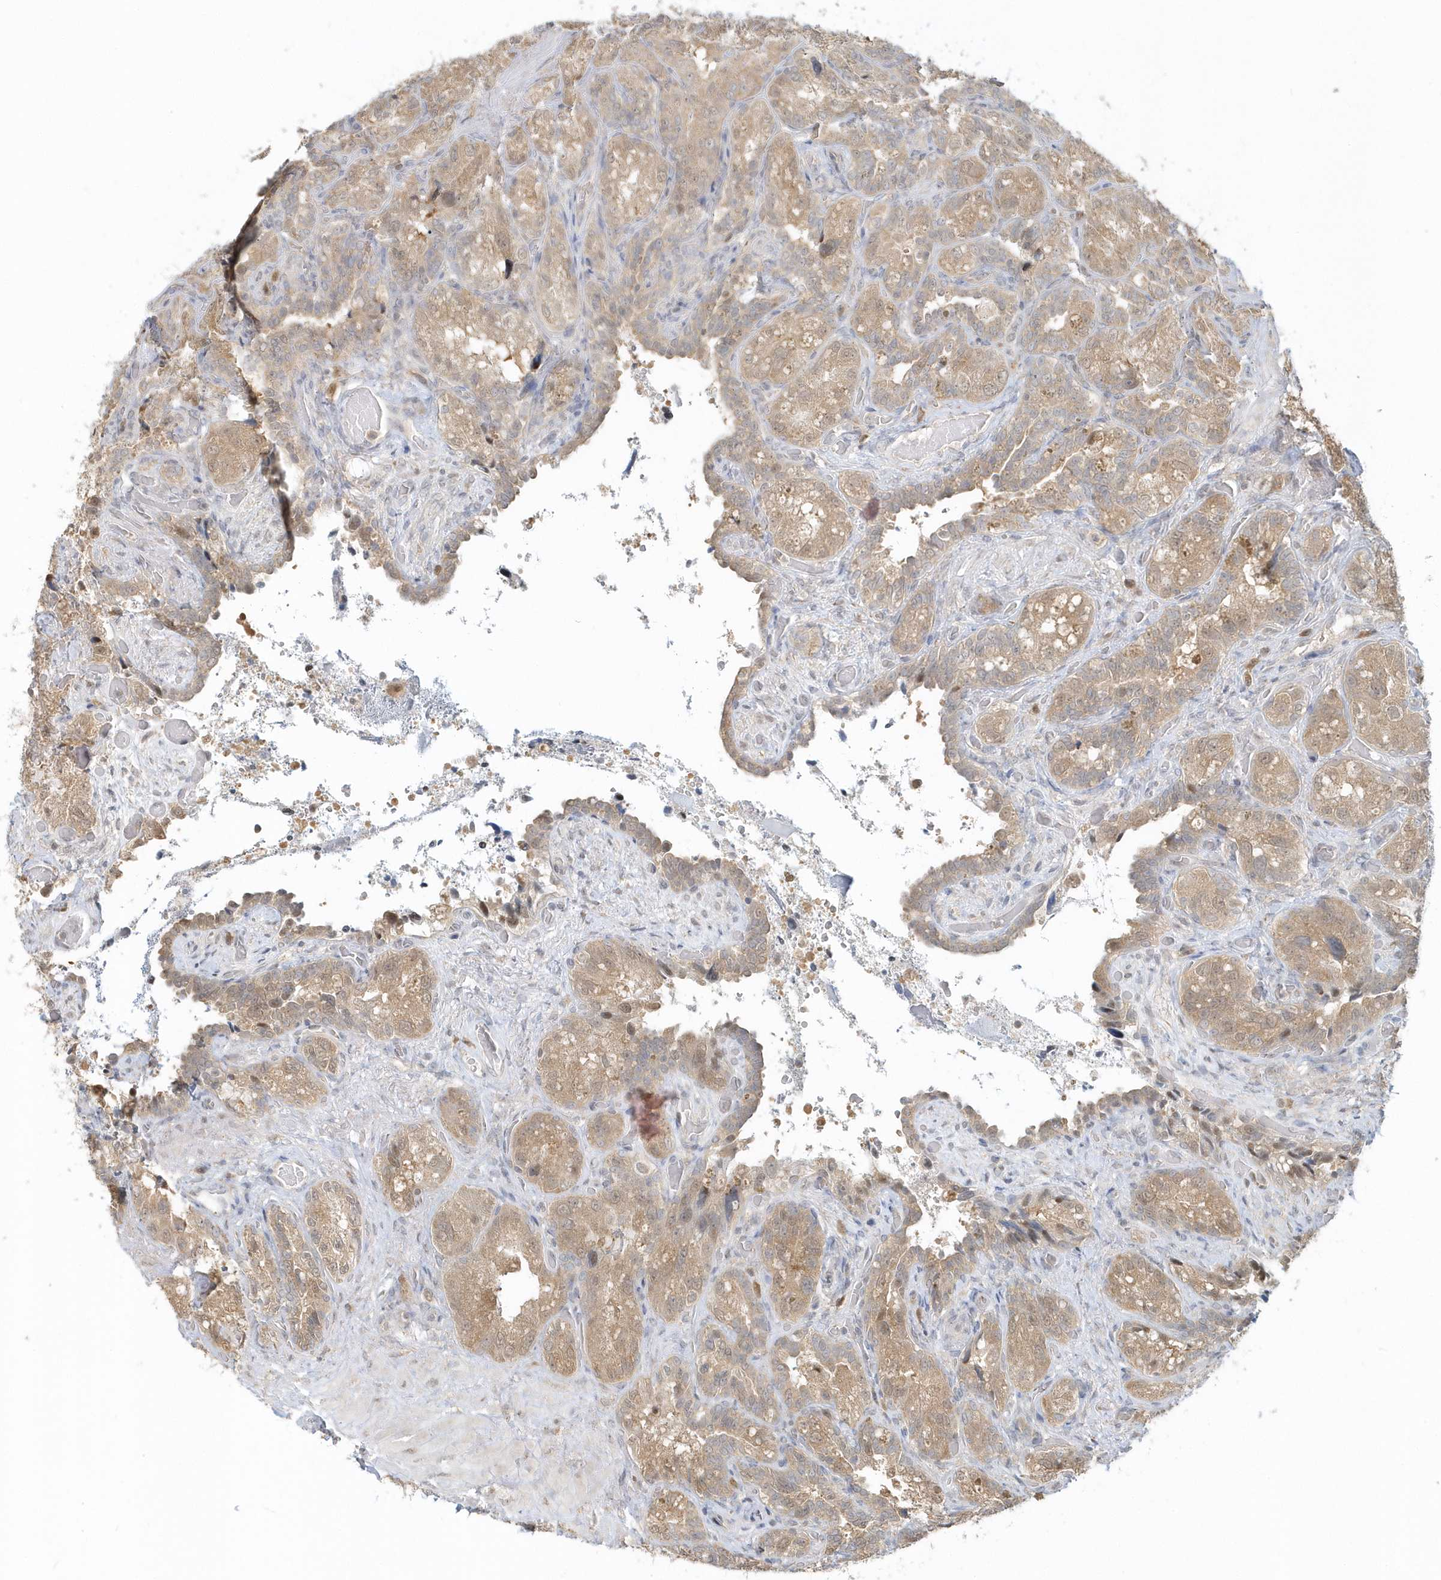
{"staining": {"intensity": "moderate", "quantity": ">75%", "location": "cytoplasmic/membranous"}, "tissue": "seminal vesicle", "cell_type": "Glandular cells", "image_type": "normal", "snomed": [{"axis": "morphology", "description": "Normal tissue, NOS"}, {"axis": "topography", "description": "Seminal veicle"}, {"axis": "topography", "description": "Peripheral nerve tissue"}], "caption": "Immunohistochemistry micrograph of normal seminal vesicle: human seminal vesicle stained using immunohistochemistry (IHC) displays medium levels of moderate protein expression localized specifically in the cytoplasmic/membranous of glandular cells, appearing as a cytoplasmic/membranous brown color.", "gene": "PSMD6", "patient": {"sex": "male", "age": 67}}